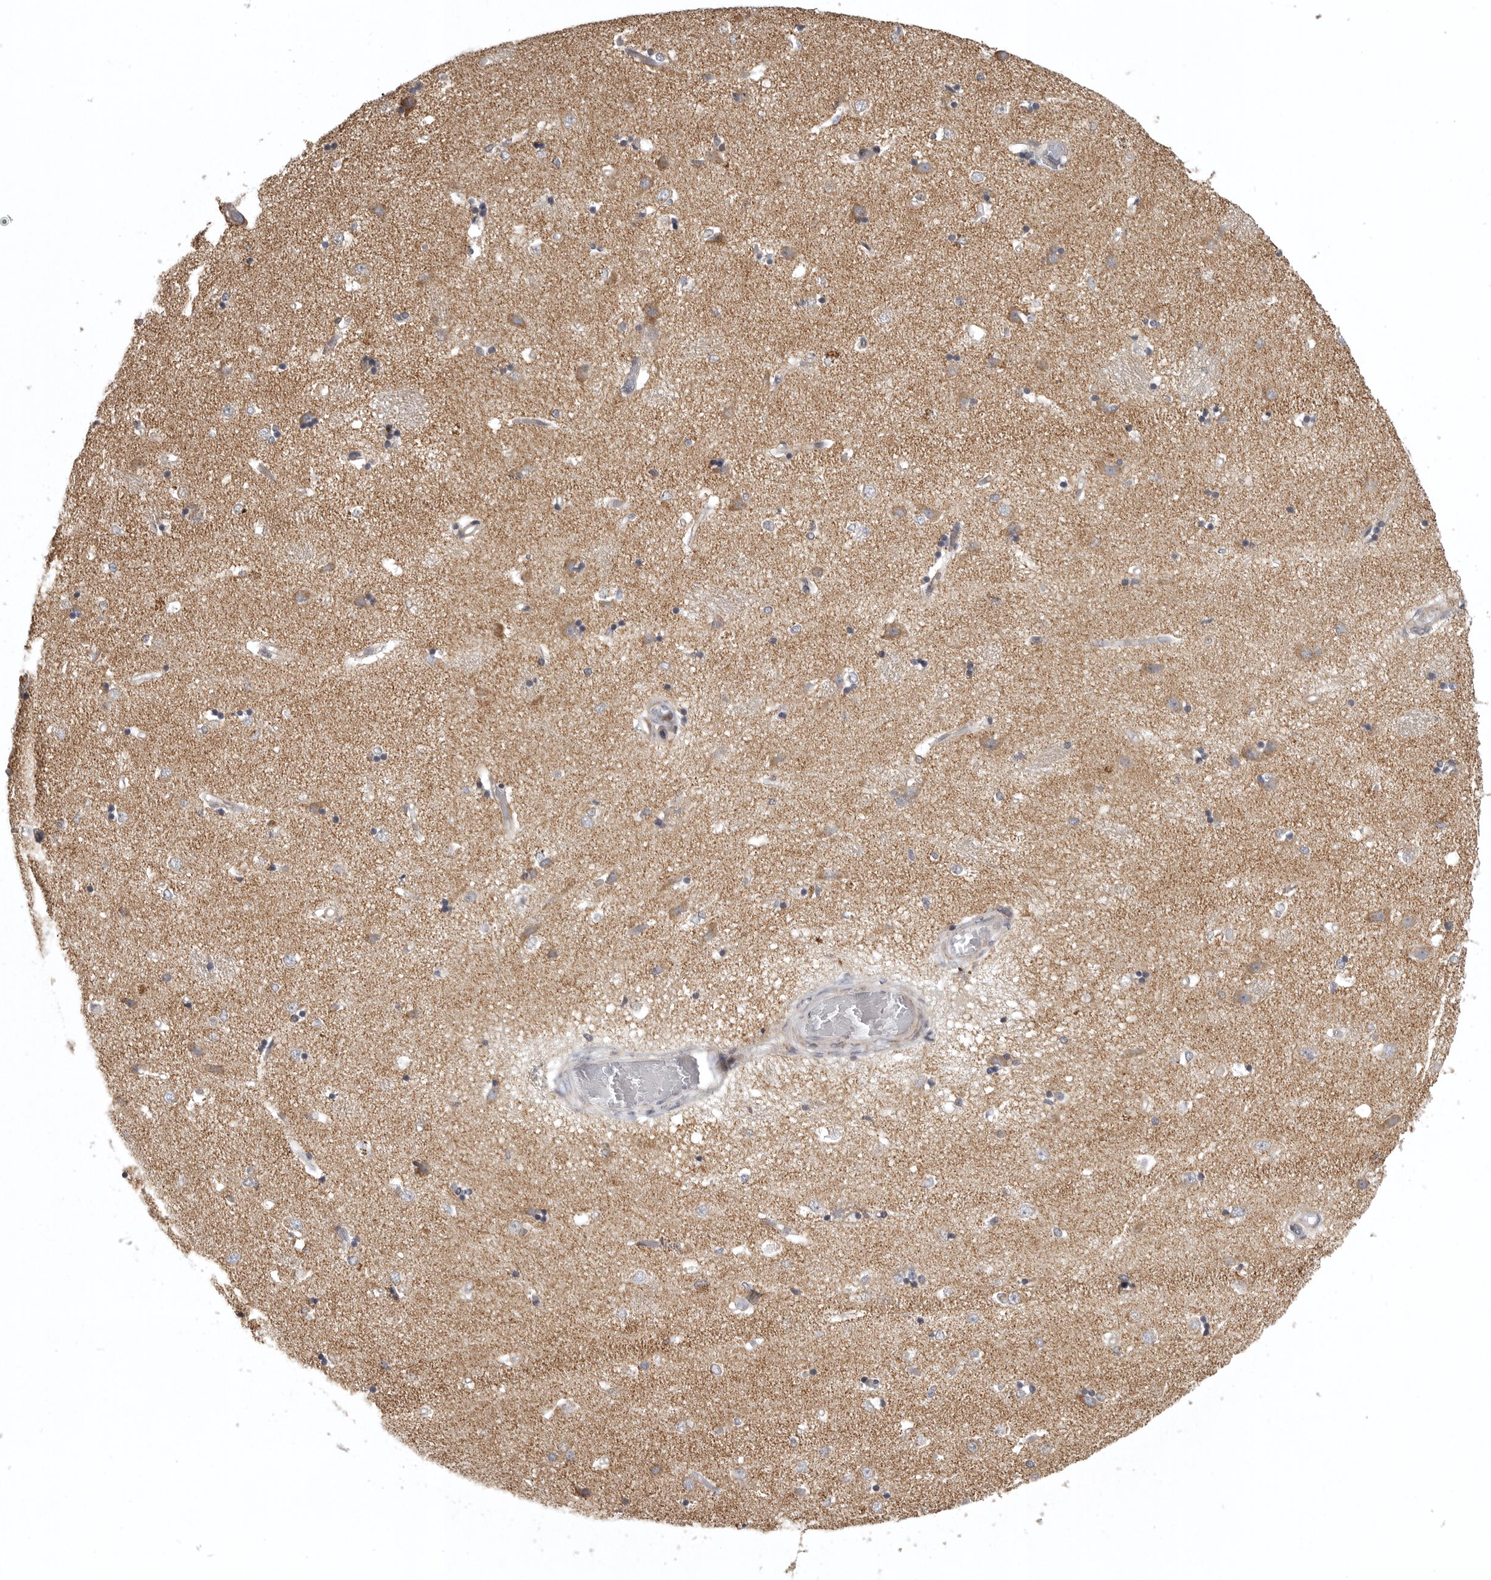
{"staining": {"intensity": "negative", "quantity": "none", "location": "none"}, "tissue": "caudate", "cell_type": "Glial cells", "image_type": "normal", "snomed": [{"axis": "morphology", "description": "Normal tissue, NOS"}, {"axis": "topography", "description": "Lateral ventricle wall"}], "caption": "IHC image of benign human caudate stained for a protein (brown), which exhibits no positivity in glial cells. (Stains: DAB (3,3'-diaminobenzidine) immunohistochemistry with hematoxylin counter stain, Microscopy: brightfield microscopy at high magnification).", "gene": "POLE2", "patient": {"sex": "male", "age": 45}}